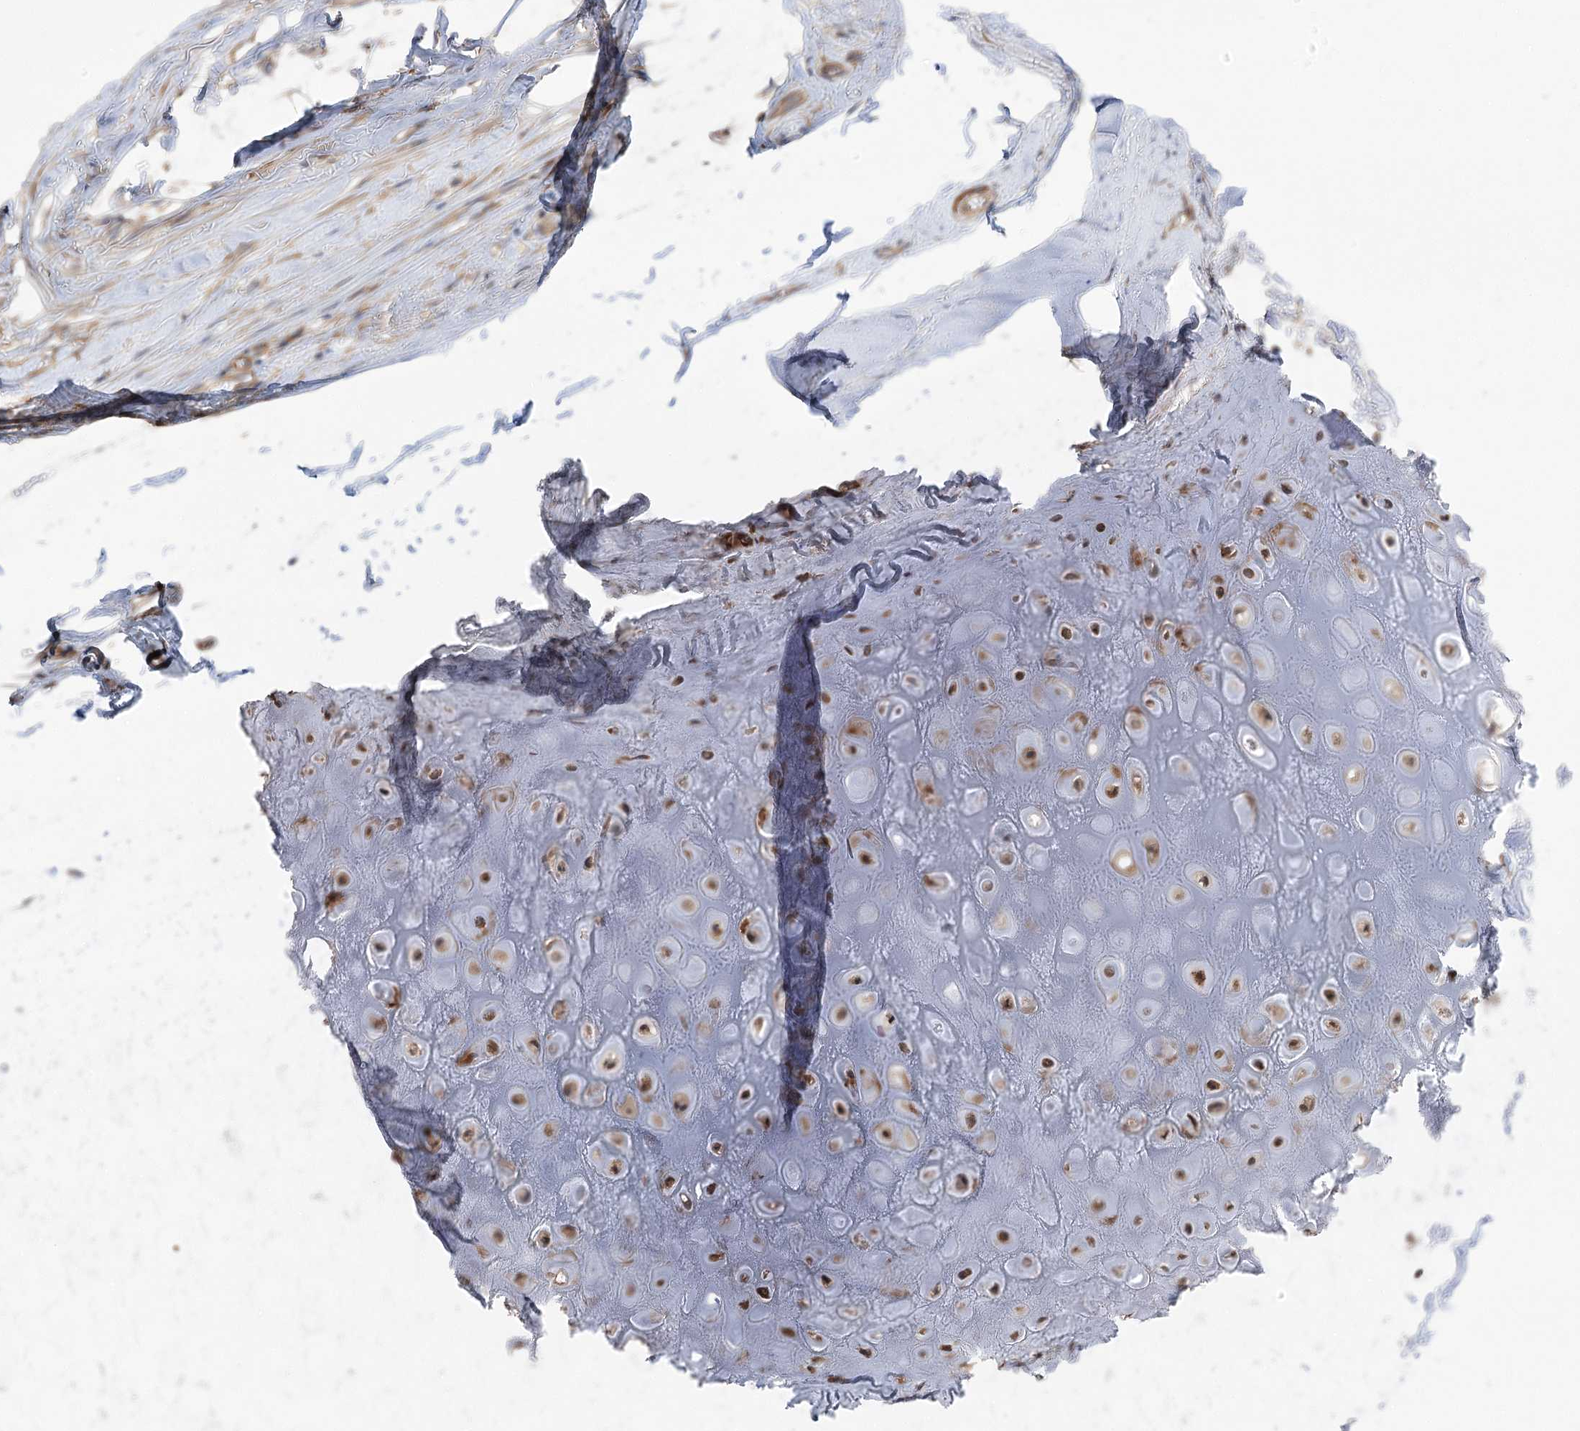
{"staining": {"intensity": "weak", "quantity": ">75%", "location": "cytoplasmic/membranous,nuclear"}, "tissue": "adipose tissue", "cell_type": "Adipocytes", "image_type": "normal", "snomed": [{"axis": "morphology", "description": "Normal tissue, NOS"}, {"axis": "morphology", "description": "Basal cell carcinoma"}, {"axis": "topography", "description": "Skin"}], "caption": "Adipocytes show weak cytoplasmic/membranous,nuclear expression in approximately >75% of cells in normal adipose tissue.", "gene": "VPS37B", "patient": {"sex": "female", "age": 89}}